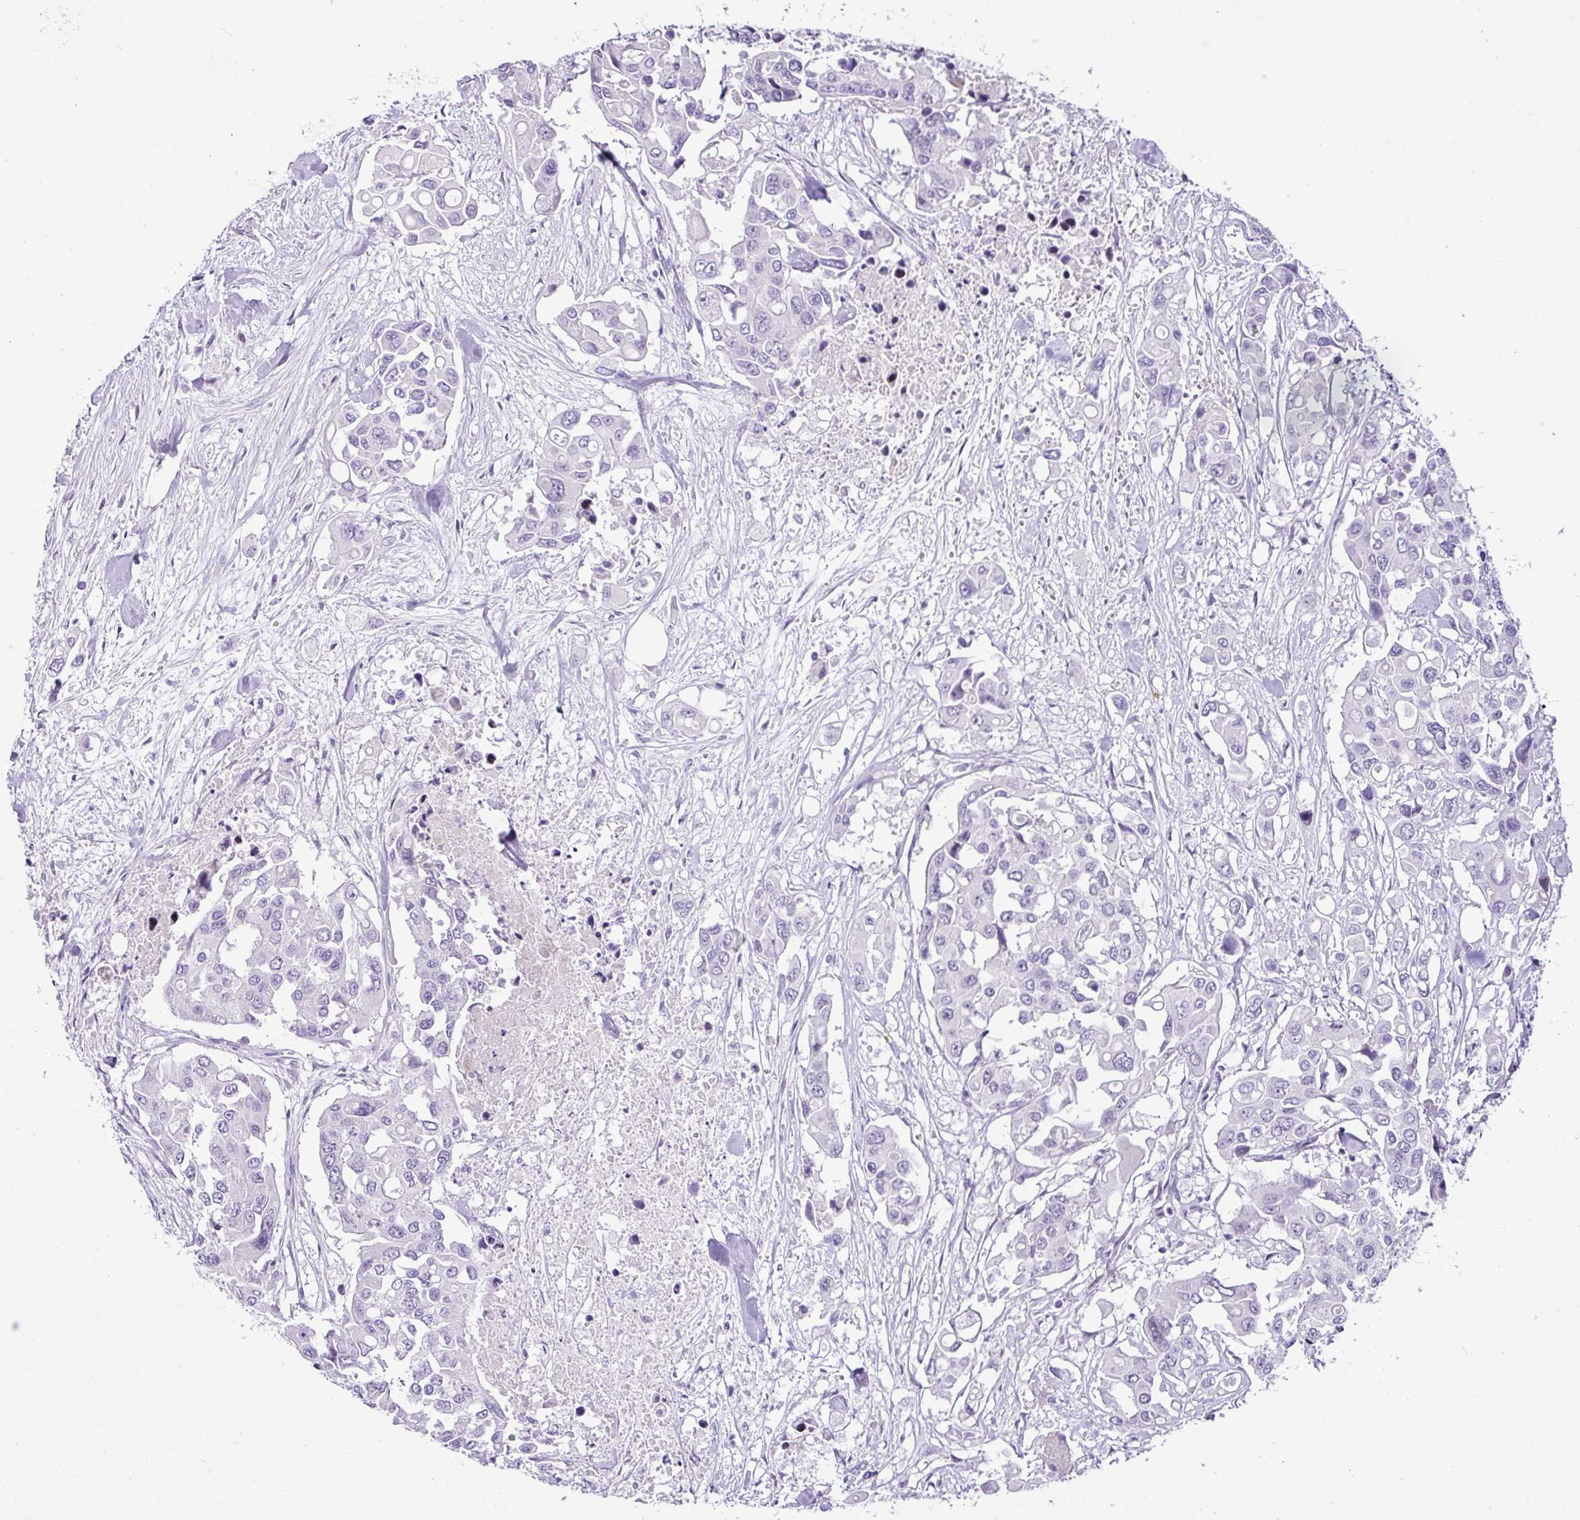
{"staining": {"intensity": "negative", "quantity": "none", "location": "none"}, "tissue": "colorectal cancer", "cell_type": "Tumor cells", "image_type": "cancer", "snomed": [{"axis": "morphology", "description": "Adenocarcinoma, NOS"}, {"axis": "topography", "description": "Colon"}], "caption": "The photomicrograph exhibits no staining of tumor cells in colorectal cancer. Nuclei are stained in blue.", "gene": "CMTM5", "patient": {"sex": "male", "age": 77}}